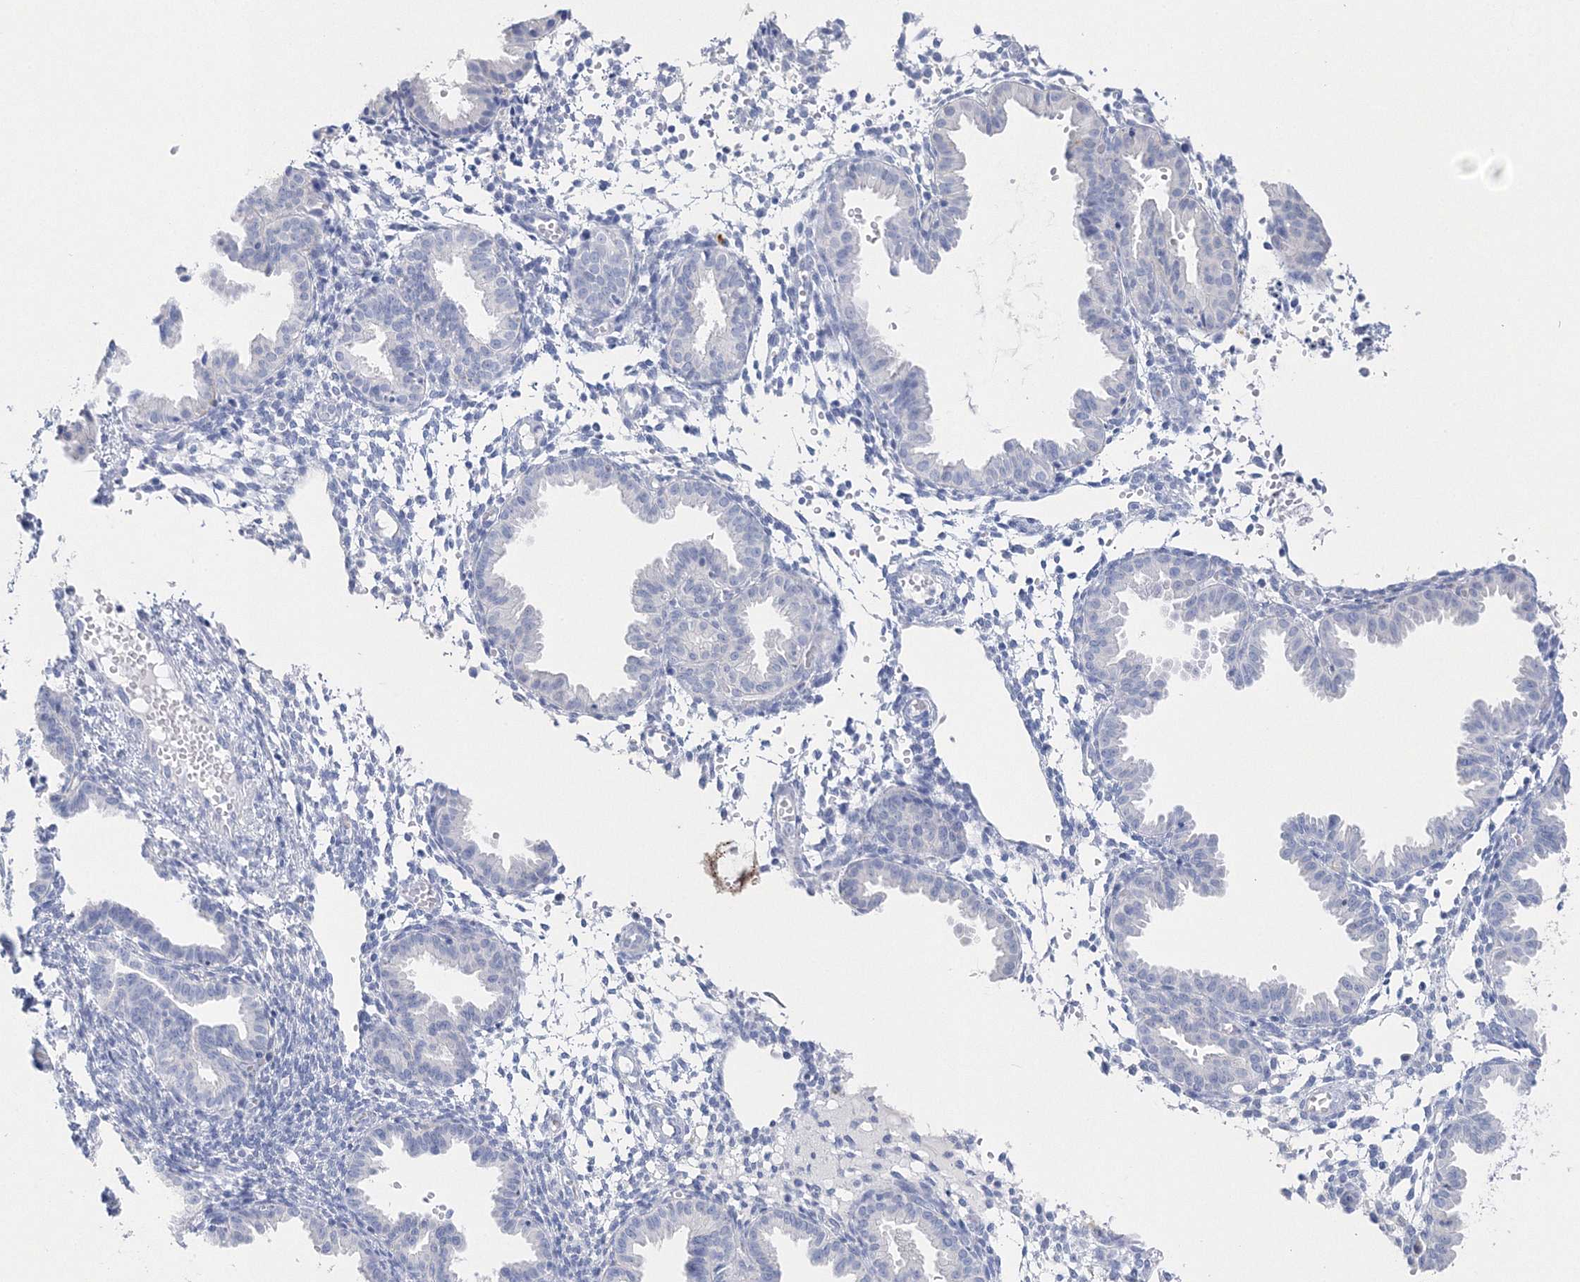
{"staining": {"intensity": "negative", "quantity": "none", "location": "none"}, "tissue": "endometrium", "cell_type": "Cells in endometrial stroma", "image_type": "normal", "snomed": [{"axis": "morphology", "description": "Normal tissue, NOS"}, {"axis": "topography", "description": "Endometrium"}], "caption": "DAB immunohistochemical staining of benign endometrium exhibits no significant expression in cells in endometrial stroma. Nuclei are stained in blue.", "gene": "HMGCS1", "patient": {"sex": "female", "age": 33}}